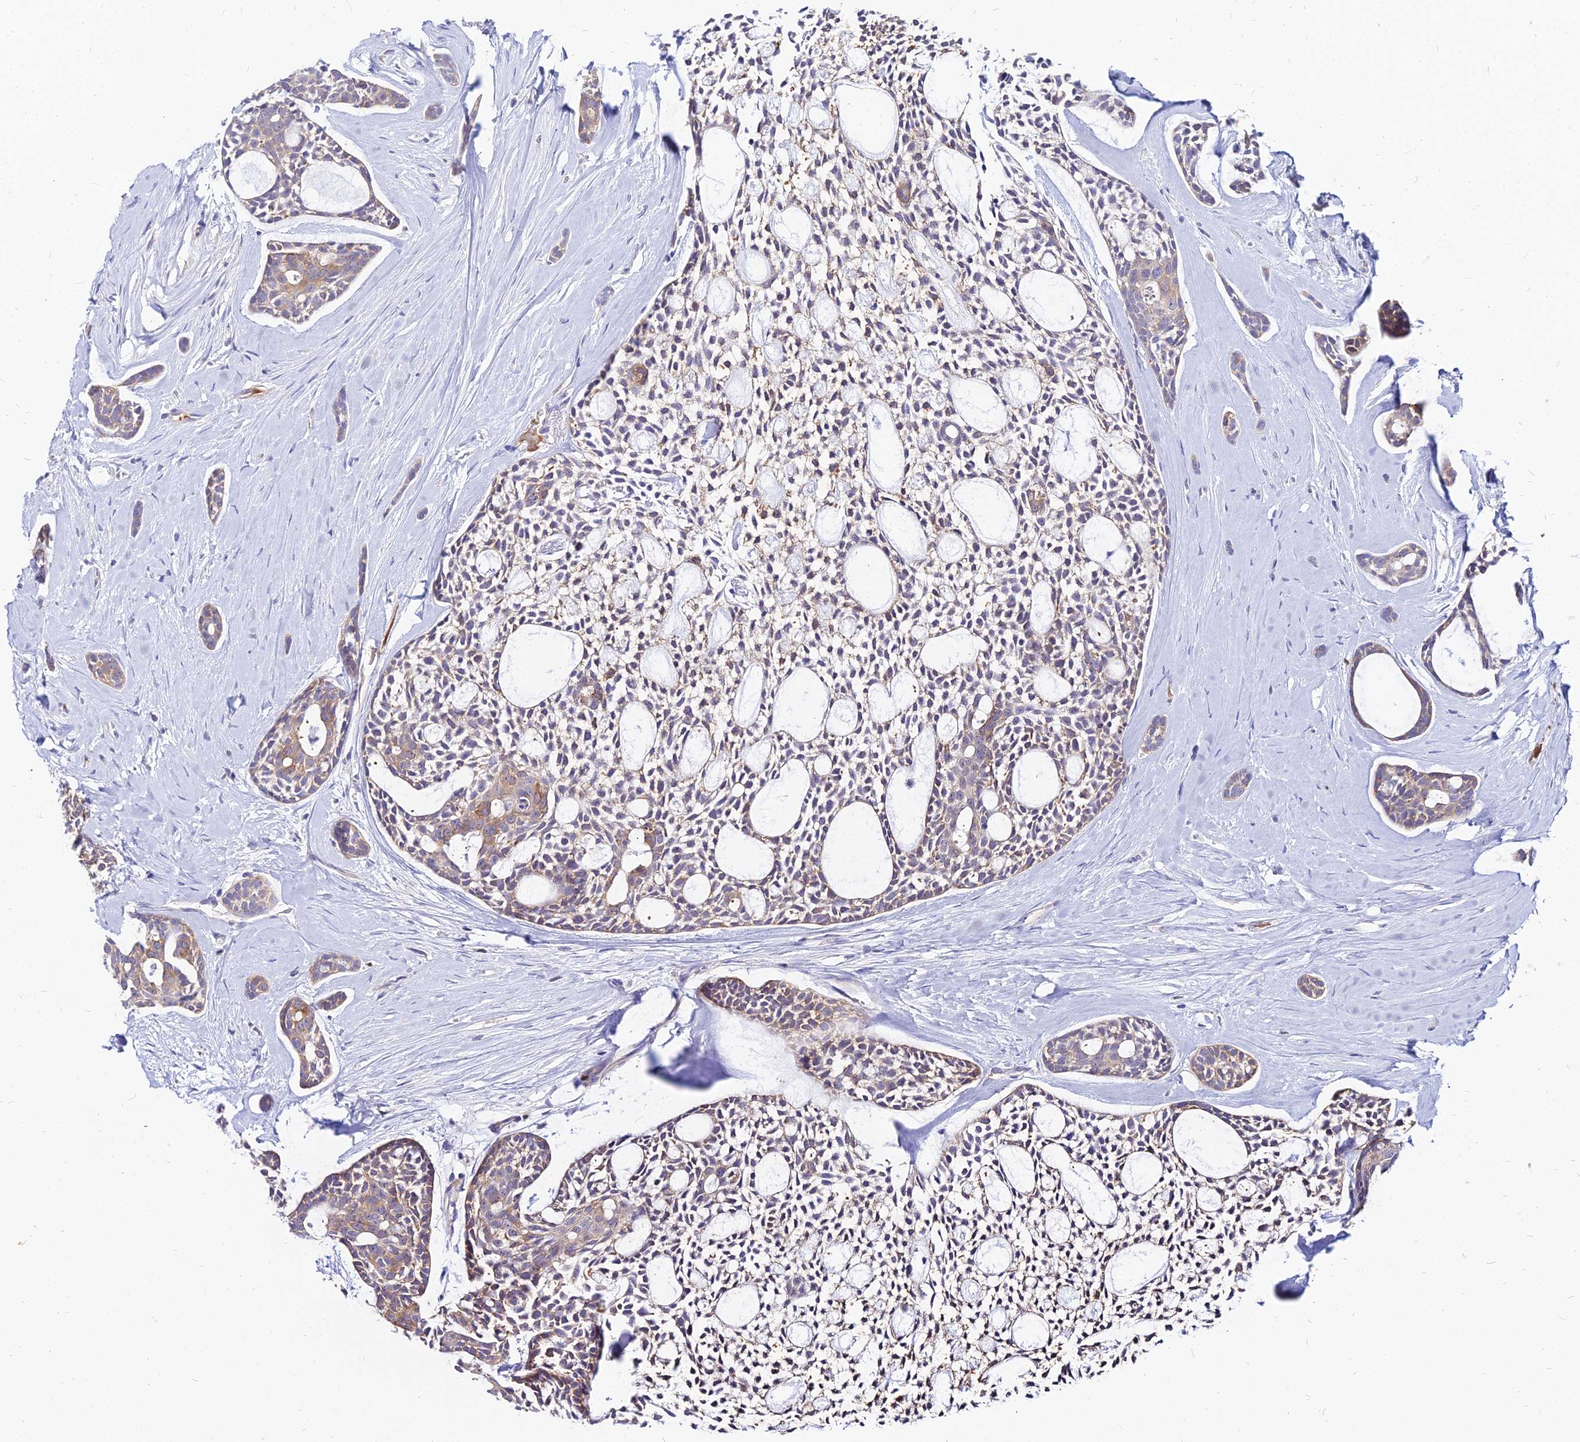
{"staining": {"intensity": "weak", "quantity": "25%-75%", "location": "cytoplasmic/membranous"}, "tissue": "head and neck cancer", "cell_type": "Tumor cells", "image_type": "cancer", "snomed": [{"axis": "morphology", "description": "Adenocarcinoma, NOS"}, {"axis": "topography", "description": "Subcutis"}, {"axis": "topography", "description": "Head-Neck"}], "caption": "Immunohistochemistry (IHC) histopathology image of neoplastic tissue: head and neck cancer stained using IHC reveals low levels of weak protein expression localized specifically in the cytoplasmic/membranous of tumor cells, appearing as a cytoplasmic/membranous brown color.", "gene": "ACSM6", "patient": {"sex": "female", "age": 73}}